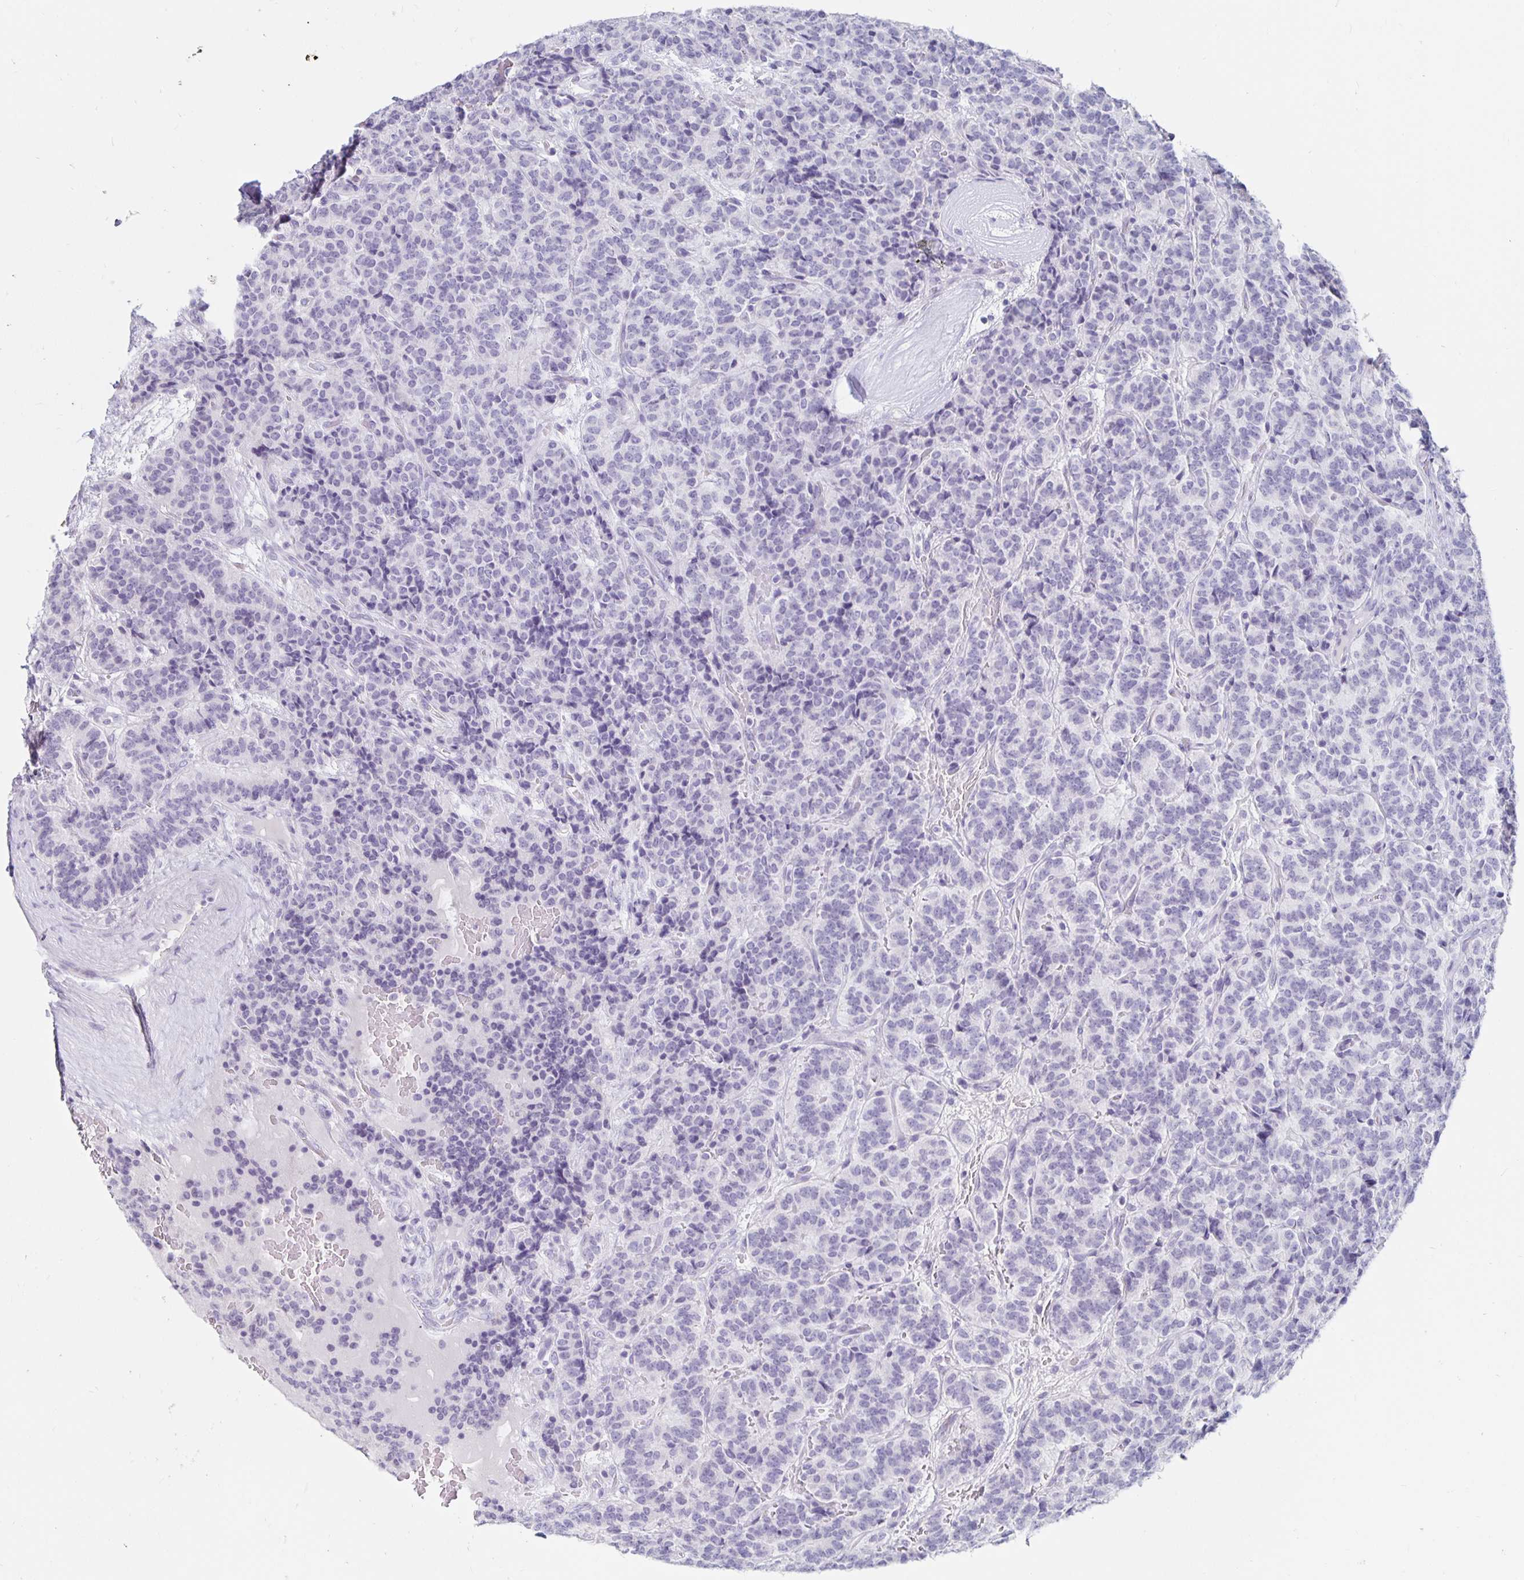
{"staining": {"intensity": "negative", "quantity": "none", "location": "none"}, "tissue": "carcinoid", "cell_type": "Tumor cells", "image_type": "cancer", "snomed": [{"axis": "morphology", "description": "Carcinoid, malignant, NOS"}, {"axis": "topography", "description": "Pancreas"}], "caption": "Tumor cells show no significant protein staining in malignant carcinoid.", "gene": "KCNQ2", "patient": {"sex": "male", "age": 36}}